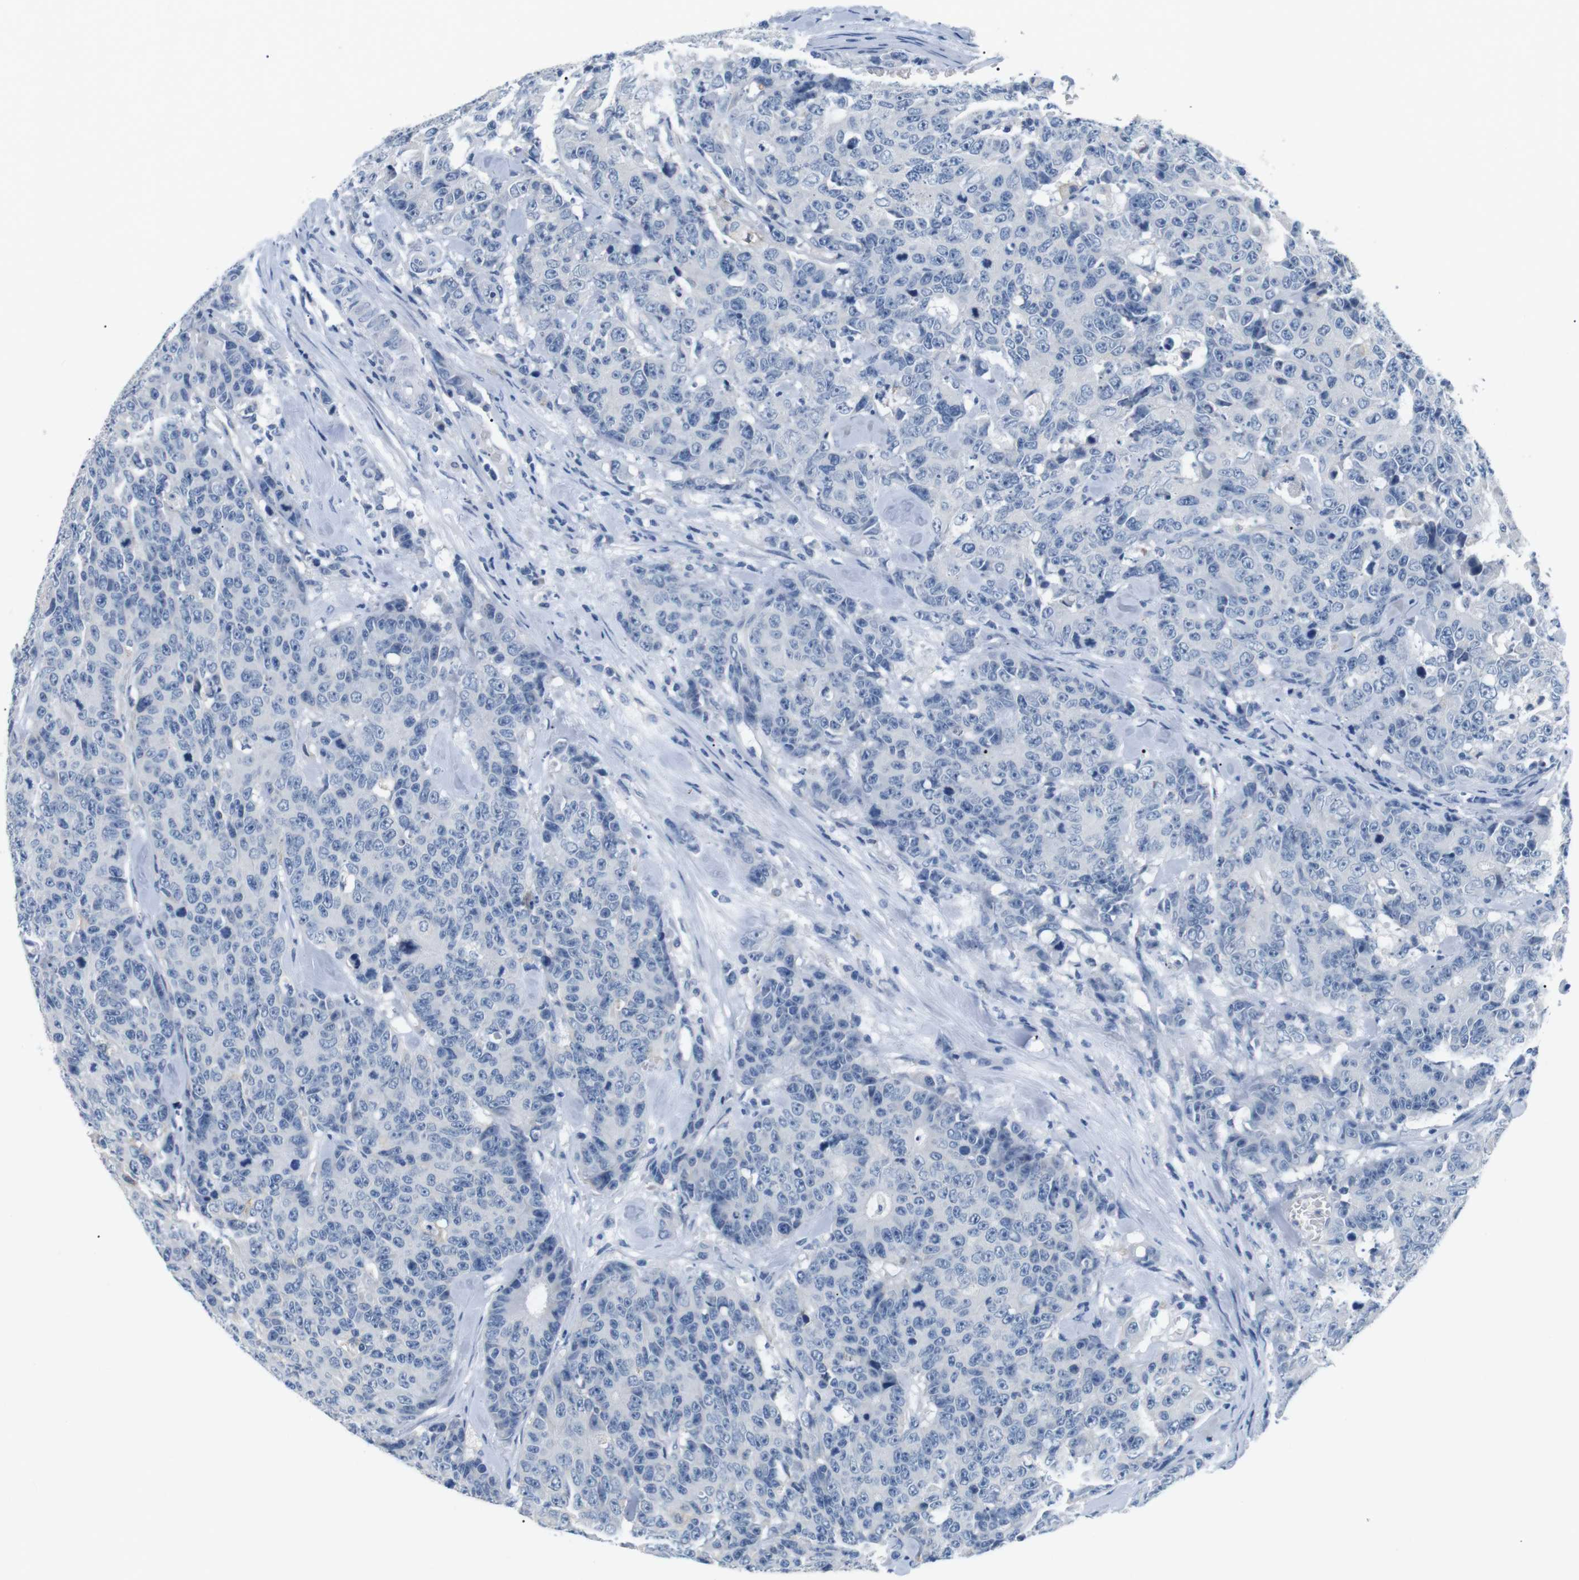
{"staining": {"intensity": "negative", "quantity": "none", "location": "none"}, "tissue": "colorectal cancer", "cell_type": "Tumor cells", "image_type": "cancer", "snomed": [{"axis": "morphology", "description": "Adenocarcinoma, NOS"}, {"axis": "topography", "description": "Colon"}], "caption": "Tumor cells are negative for brown protein staining in colorectal cancer (adenocarcinoma). (DAB immunohistochemistry with hematoxylin counter stain).", "gene": "FCGRT", "patient": {"sex": "female", "age": 86}}